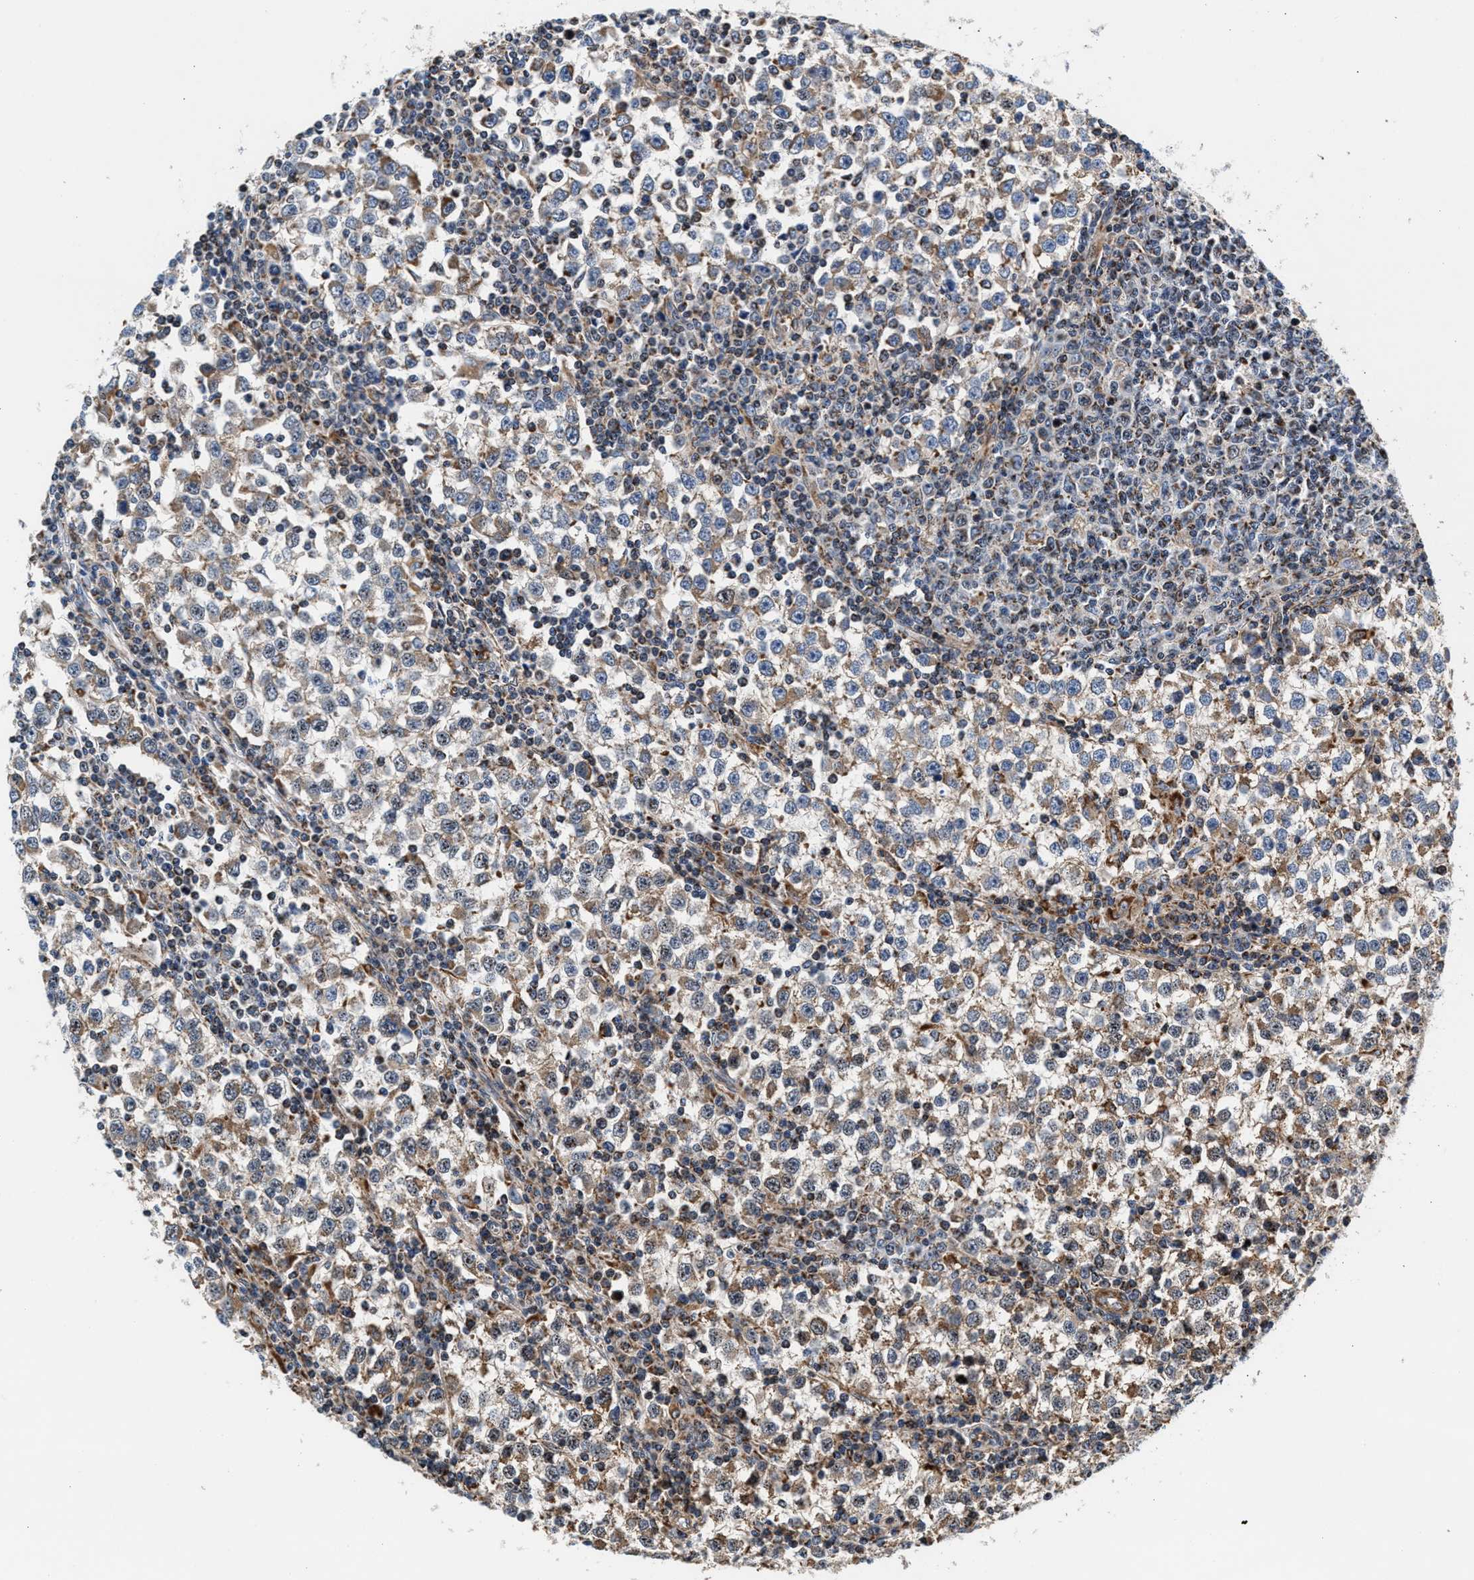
{"staining": {"intensity": "weak", "quantity": ">75%", "location": "cytoplasmic/membranous"}, "tissue": "testis cancer", "cell_type": "Tumor cells", "image_type": "cancer", "snomed": [{"axis": "morphology", "description": "Seminoma, NOS"}, {"axis": "topography", "description": "Testis"}], "caption": "Brown immunohistochemical staining in testis cancer demonstrates weak cytoplasmic/membranous positivity in approximately >75% of tumor cells. Using DAB (3,3'-diaminobenzidine) (brown) and hematoxylin (blue) stains, captured at high magnification using brightfield microscopy.", "gene": "SGK1", "patient": {"sex": "male", "age": 65}}